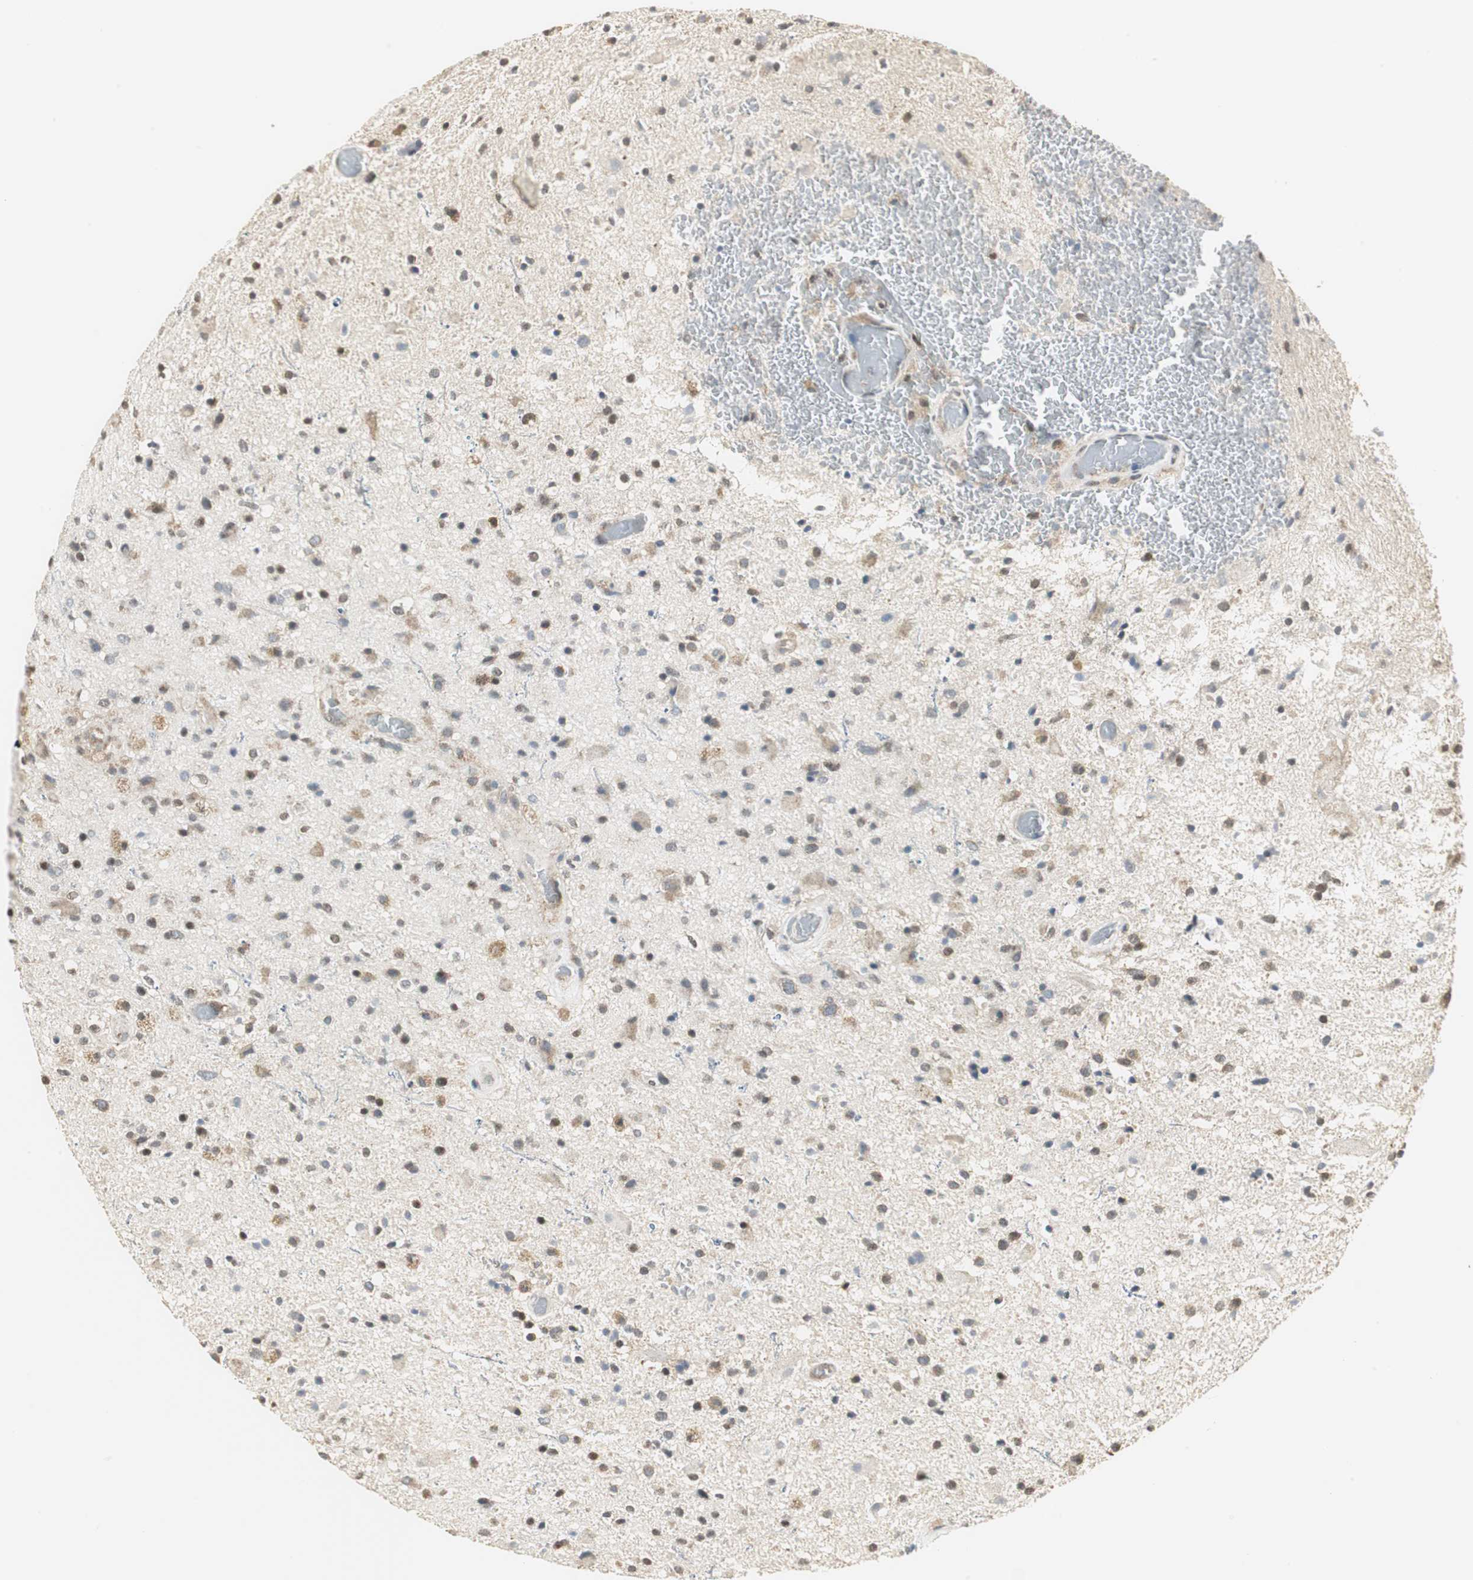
{"staining": {"intensity": "weak", "quantity": ">75%", "location": "cytoplasmic/membranous"}, "tissue": "glioma", "cell_type": "Tumor cells", "image_type": "cancer", "snomed": [{"axis": "morphology", "description": "Glioma, malignant, High grade"}, {"axis": "topography", "description": "Brain"}], "caption": "Protein analysis of glioma tissue shows weak cytoplasmic/membranous staining in approximately >75% of tumor cells. (DAB = brown stain, brightfield microscopy at high magnification).", "gene": "CCT5", "patient": {"sex": "male", "age": 33}}